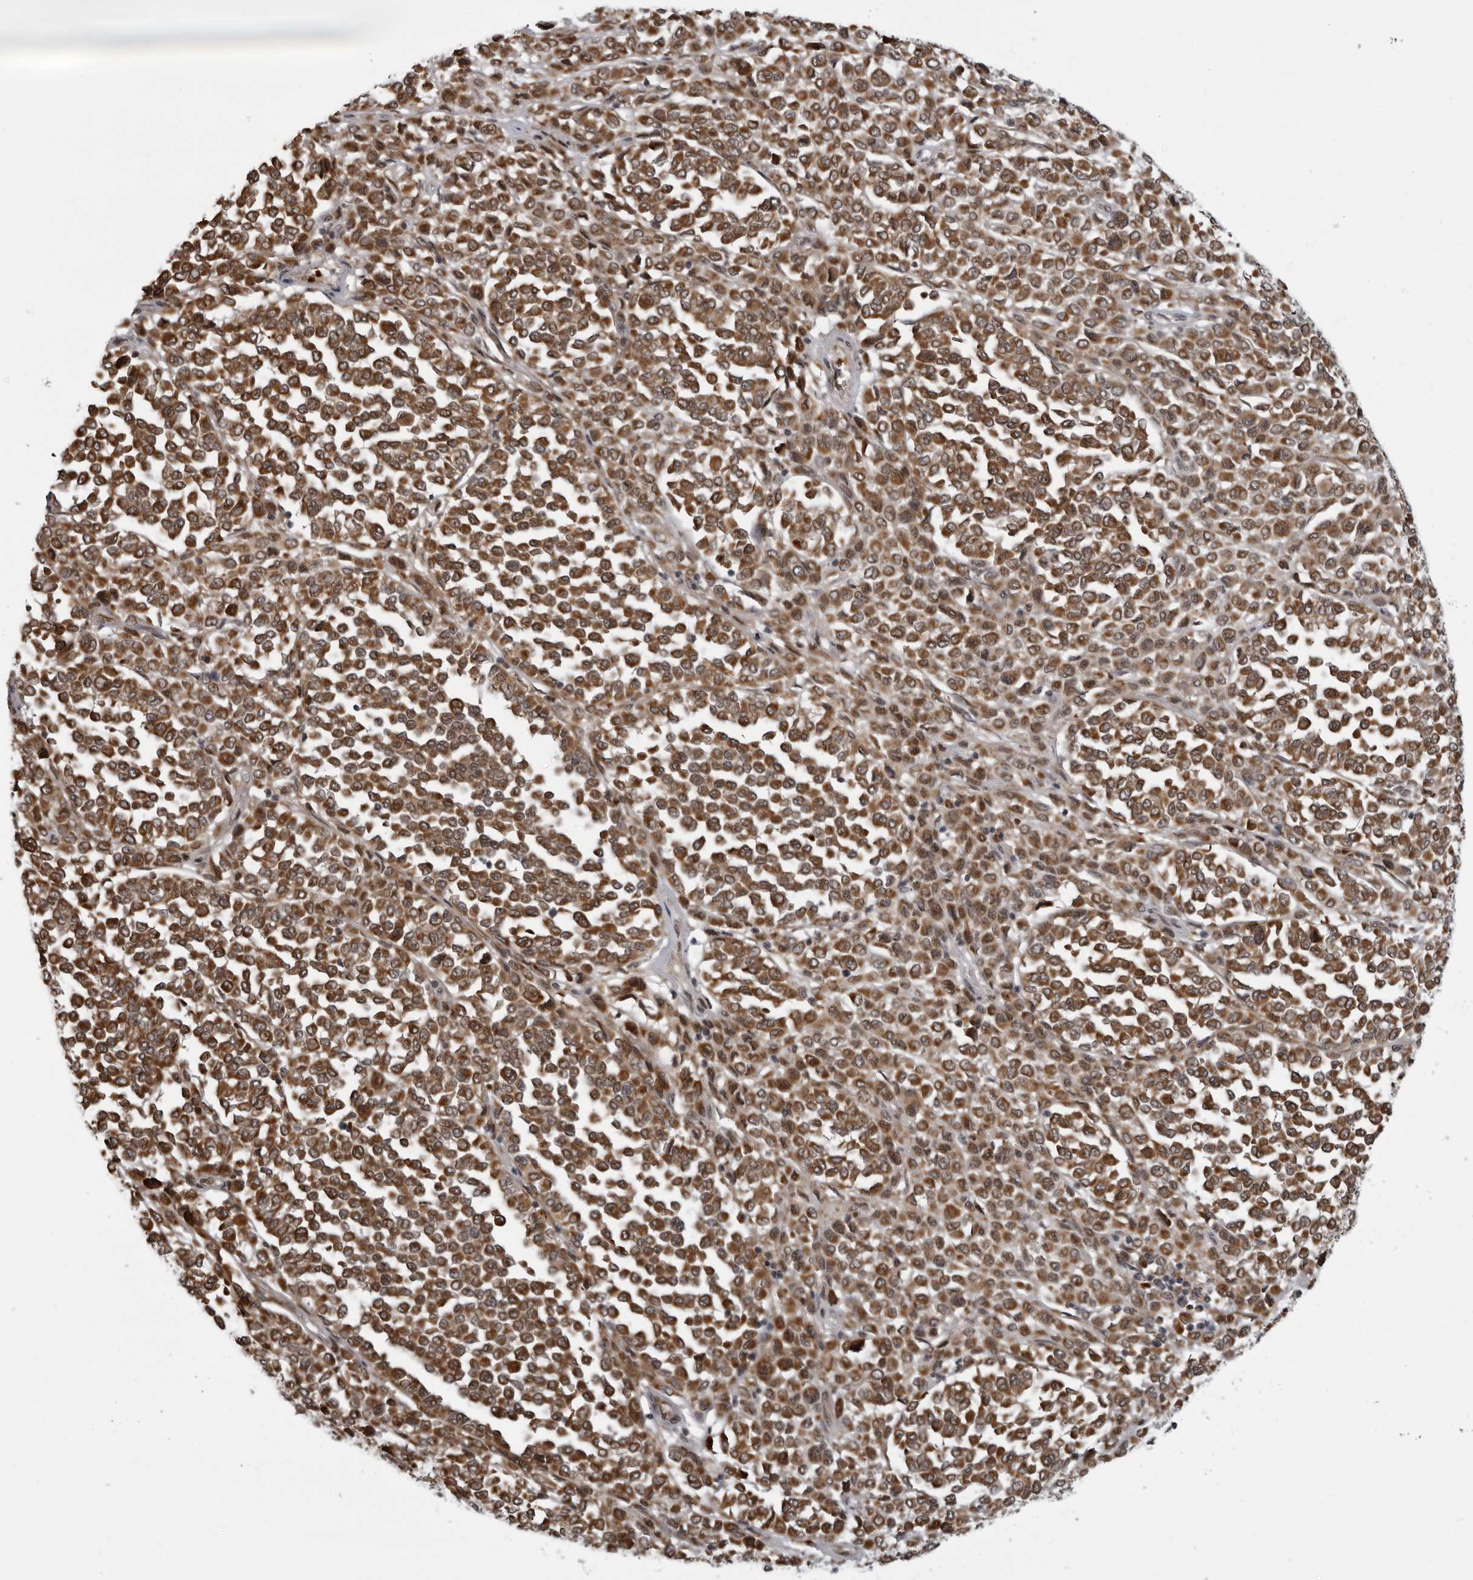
{"staining": {"intensity": "strong", "quantity": ">75%", "location": "cytoplasmic/membranous"}, "tissue": "melanoma", "cell_type": "Tumor cells", "image_type": "cancer", "snomed": [{"axis": "morphology", "description": "Malignant melanoma, Metastatic site"}, {"axis": "topography", "description": "Pancreas"}], "caption": "IHC (DAB (3,3'-diaminobenzidine)) staining of malignant melanoma (metastatic site) exhibits strong cytoplasmic/membranous protein expression in about >75% of tumor cells. Using DAB (3,3'-diaminobenzidine) (brown) and hematoxylin (blue) stains, captured at high magnification using brightfield microscopy.", "gene": "THOP1", "patient": {"sex": "female", "age": 30}}